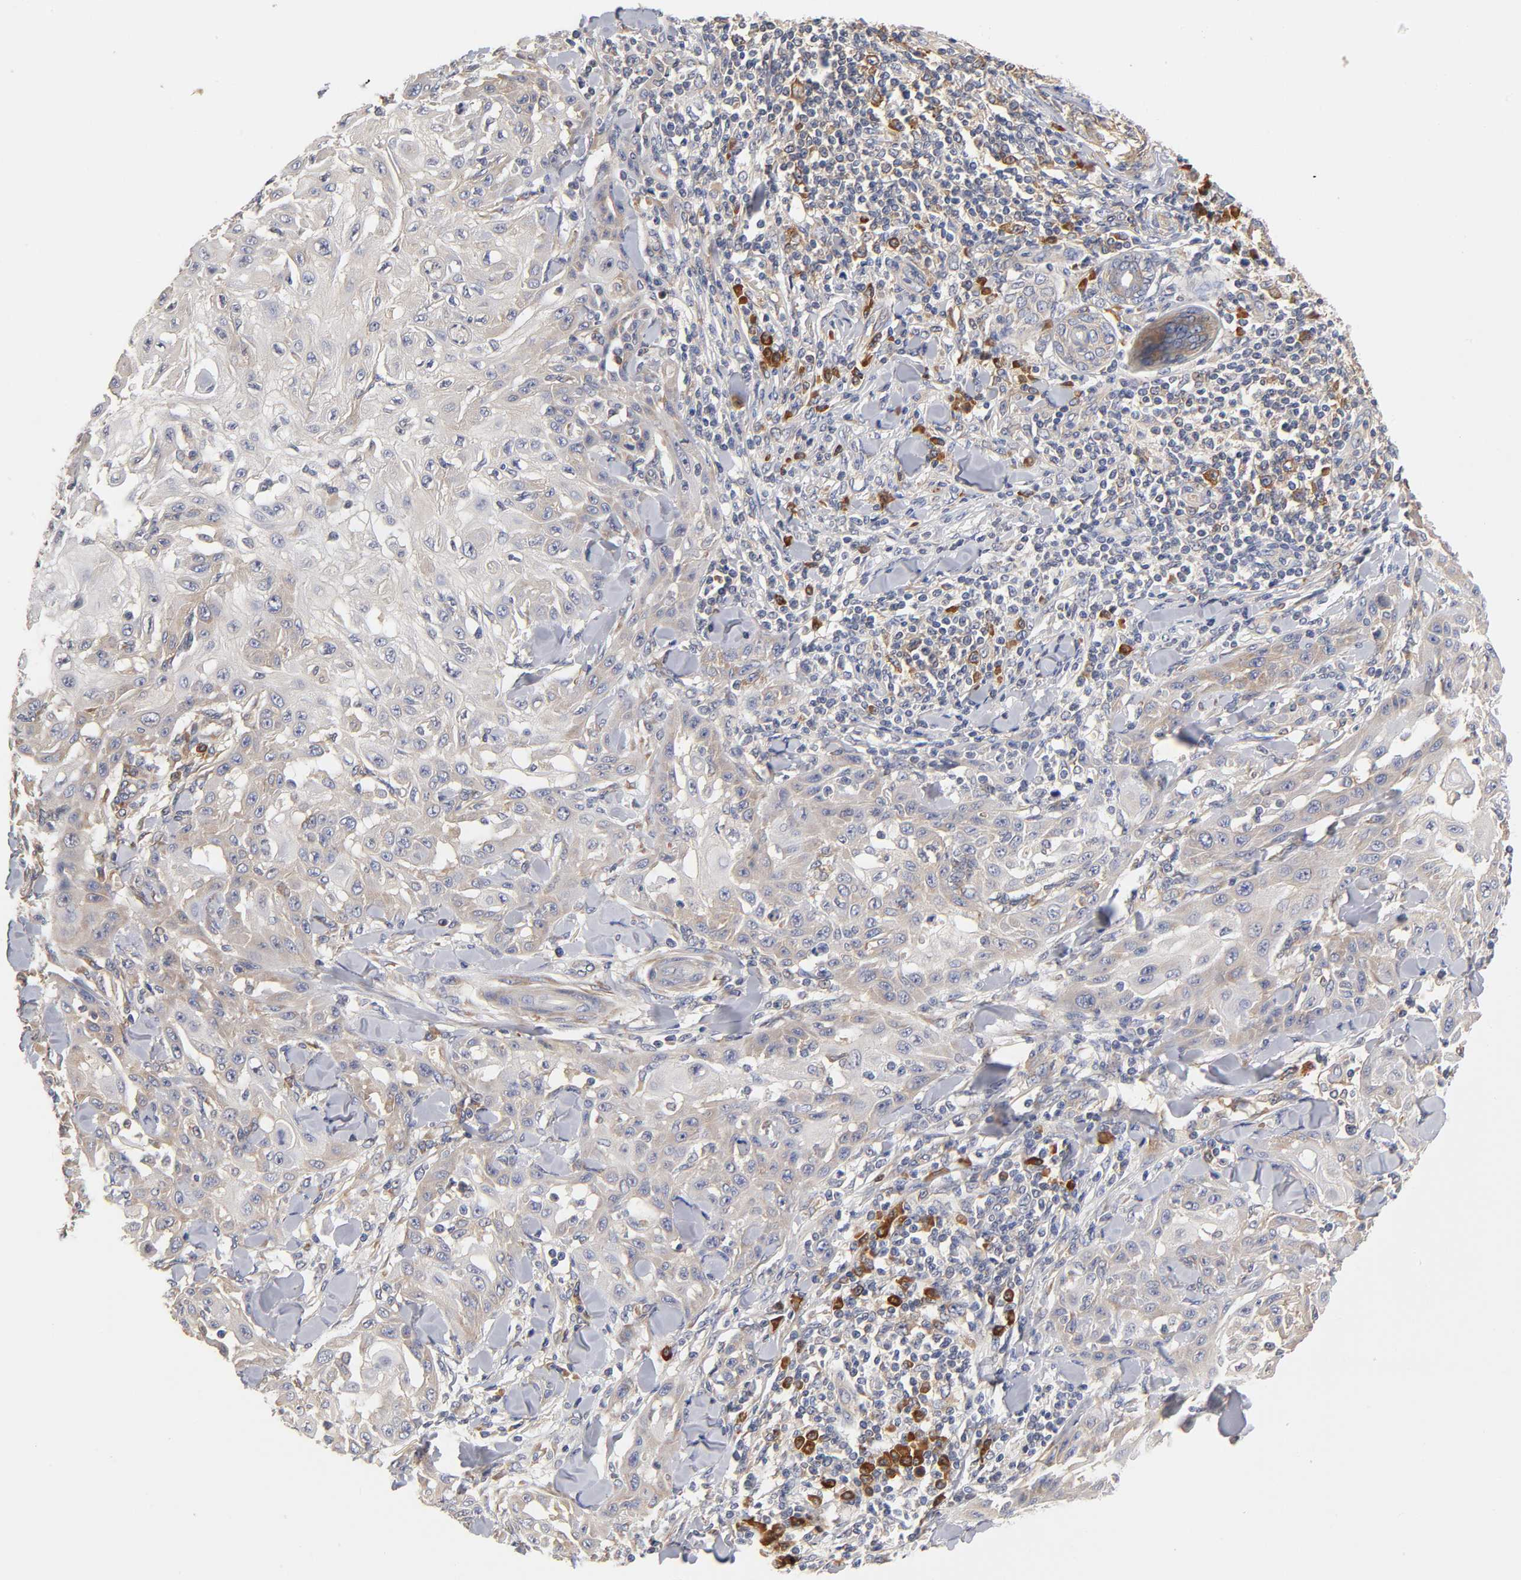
{"staining": {"intensity": "weak", "quantity": "25%-75%", "location": "cytoplasmic/membranous"}, "tissue": "skin cancer", "cell_type": "Tumor cells", "image_type": "cancer", "snomed": [{"axis": "morphology", "description": "Squamous cell carcinoma, NOS"}, {"axis": "topography", "description": "Skin"}], "caption": "The image displays a brown stain indicating the presence of a protein in the cytoplasmic/membranous of tumor cells in skin cancer (squamous cell carcinoma).", "gene": "RPS29", "patient": {"sex": "male", "age": 24}}